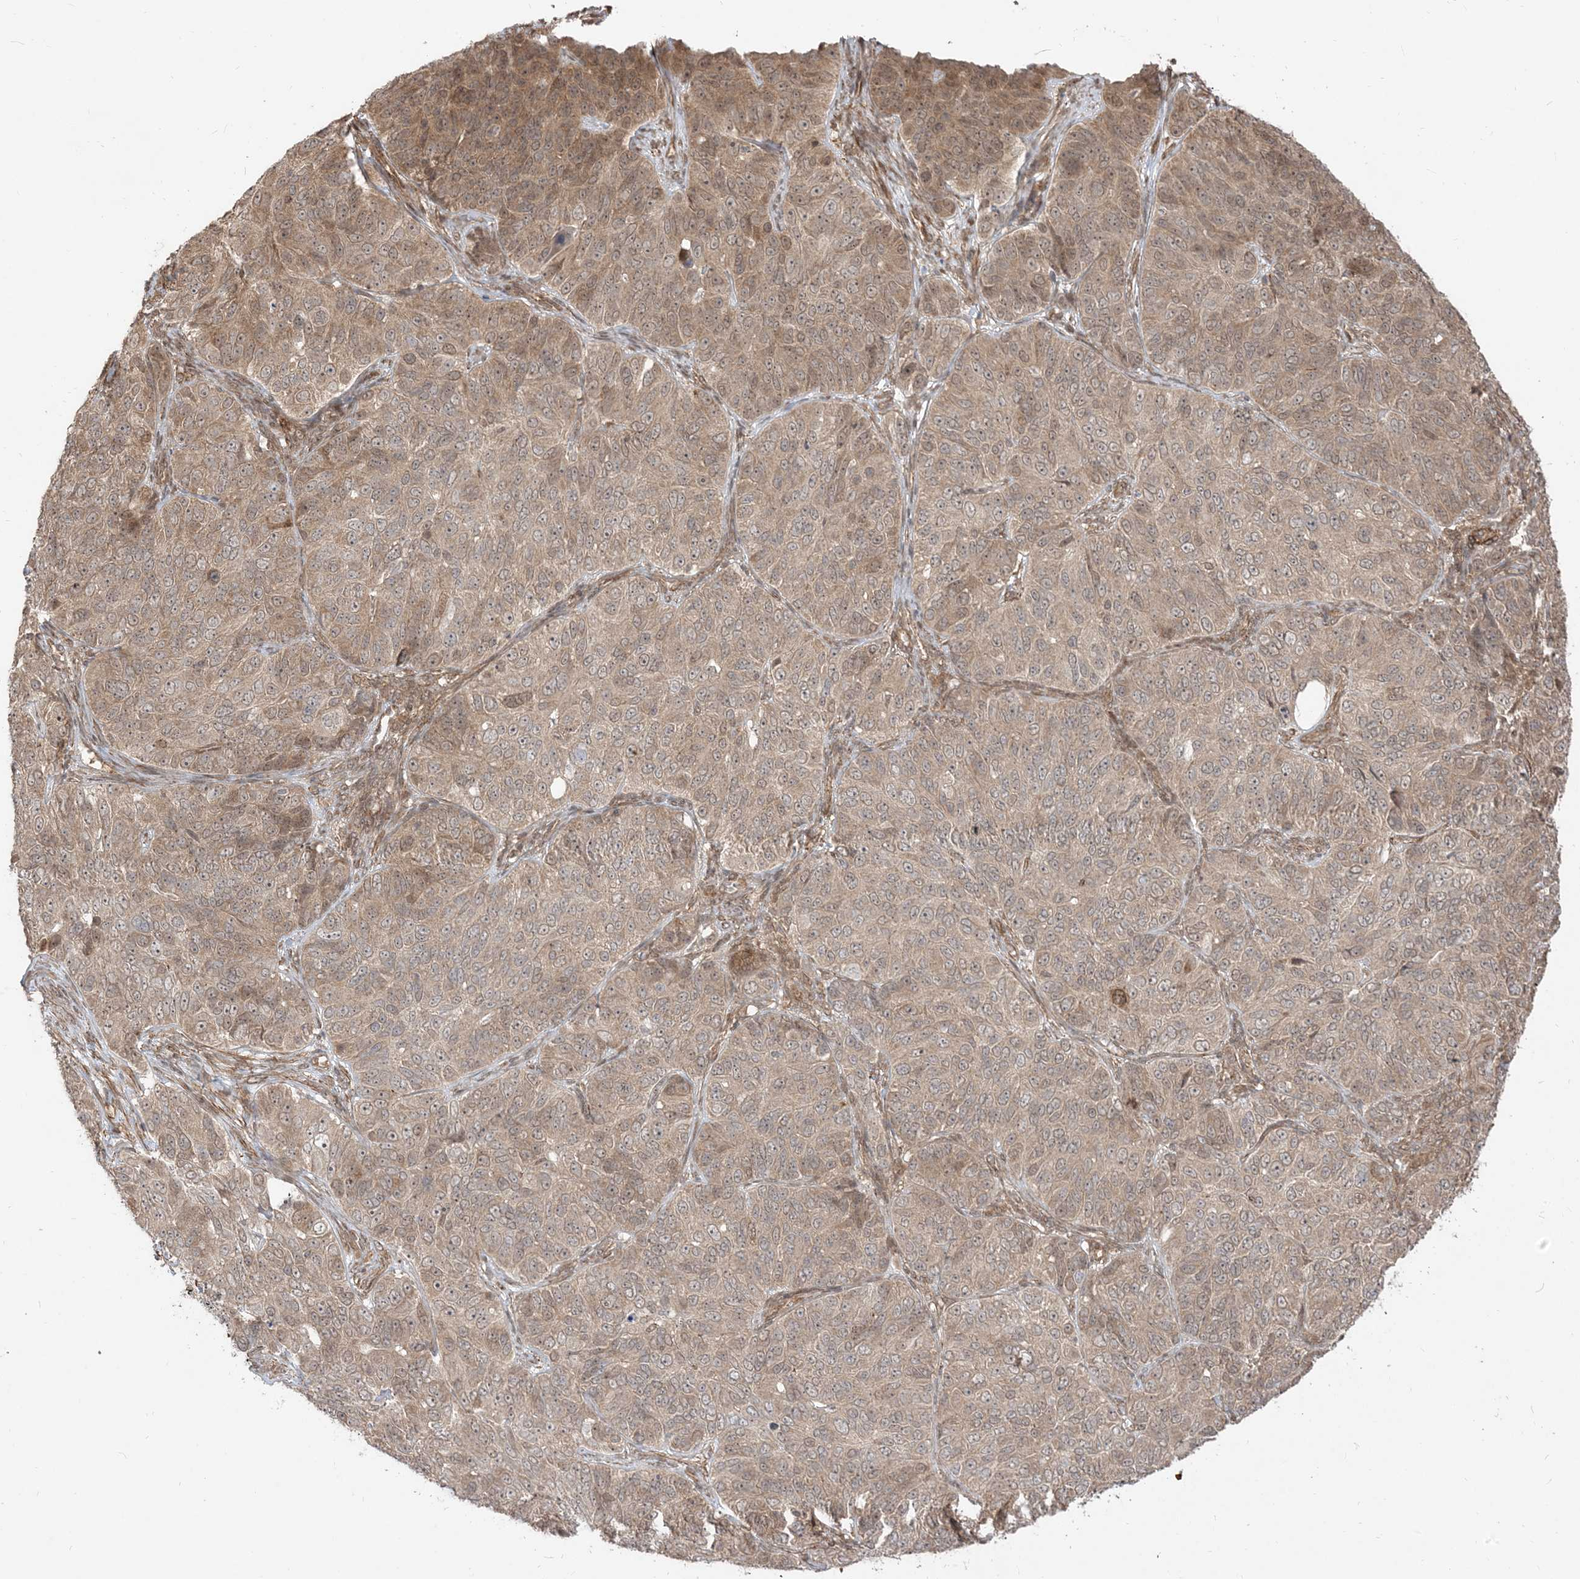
{"staining": {"intensity": "weak", "quantity": "25%-75%", "location": "cytoplasmic/membranous,nuclear"}, "tissue": "ovarian cancer", "cell_type": "Tumor cells", "image_type": "cancer", "snomed": [{"axis": "morphology", "description": "Carcinoma, endometroid"}, {"axis": "topography", "description": "Ovary"}], "caption": "Tumor cells display low levels of weak cytoplasmic/membranous and nuclear positivity in approximately 25%-75% of cells in ovarian cancer. Using DAB (brown) and hematoxylin (blue) stains, captured at high magnification using brightfield microscopy.", "gene": "TBCC", "patient": {"sex": "female", "age": 51}}